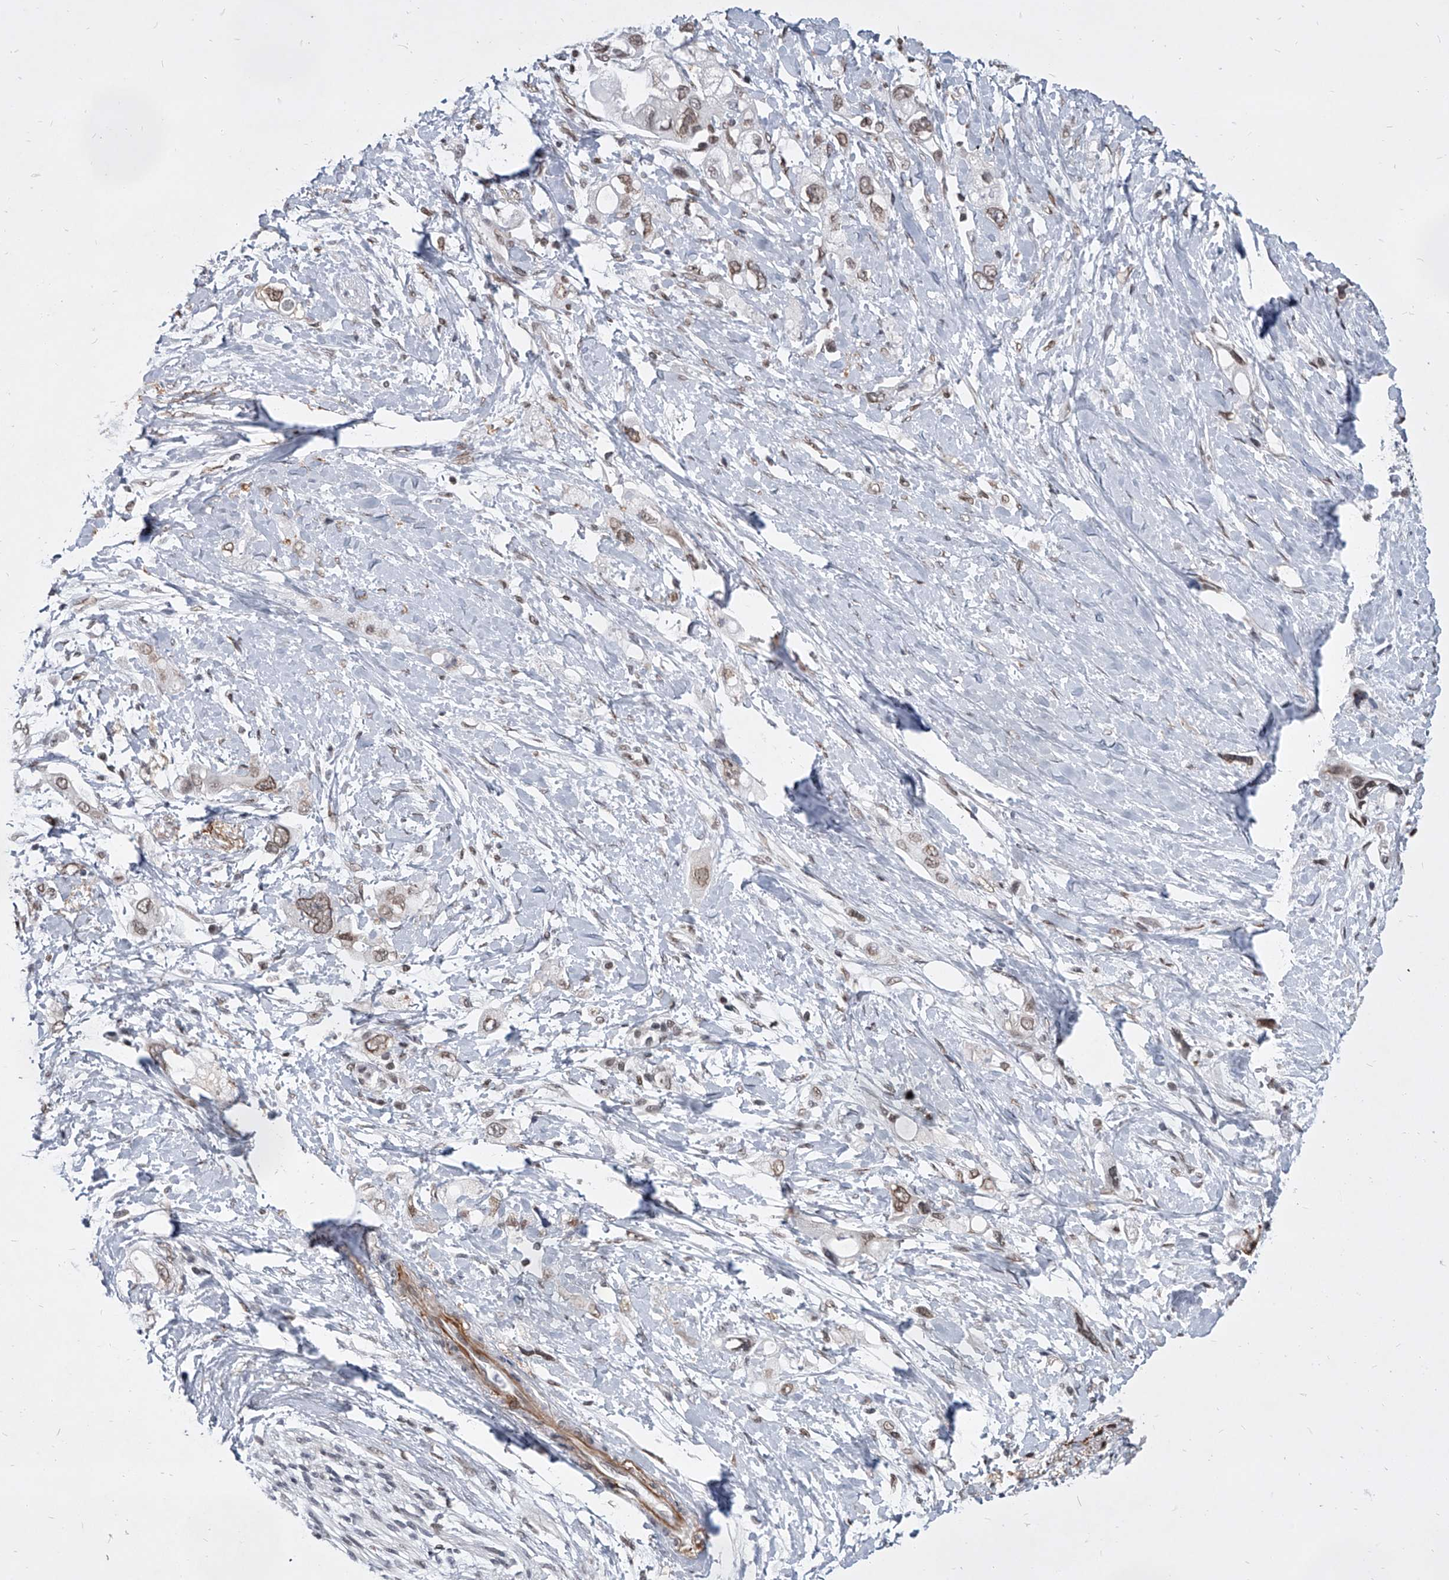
{"staining": {"intensity": "moderate", "quantity": "<25%", "location": "nuclear"}, "tissue": "pancreatic cancer", "cell_type": "Tumor cells", "image_type": "cancer", "snomed": [{"axis": "morphology", "description": "Adenocarcinoma, NOS"}, {"axis": "topography", "description": "Pancreas"}], "caption": "Tumor cells demonstrate moderate nuclear expression in about <25% of cells in pancreatic cancer (adenocarcinoma).", "gene": "PPIL4", "patient": {"sex": "female", "age": 56}}